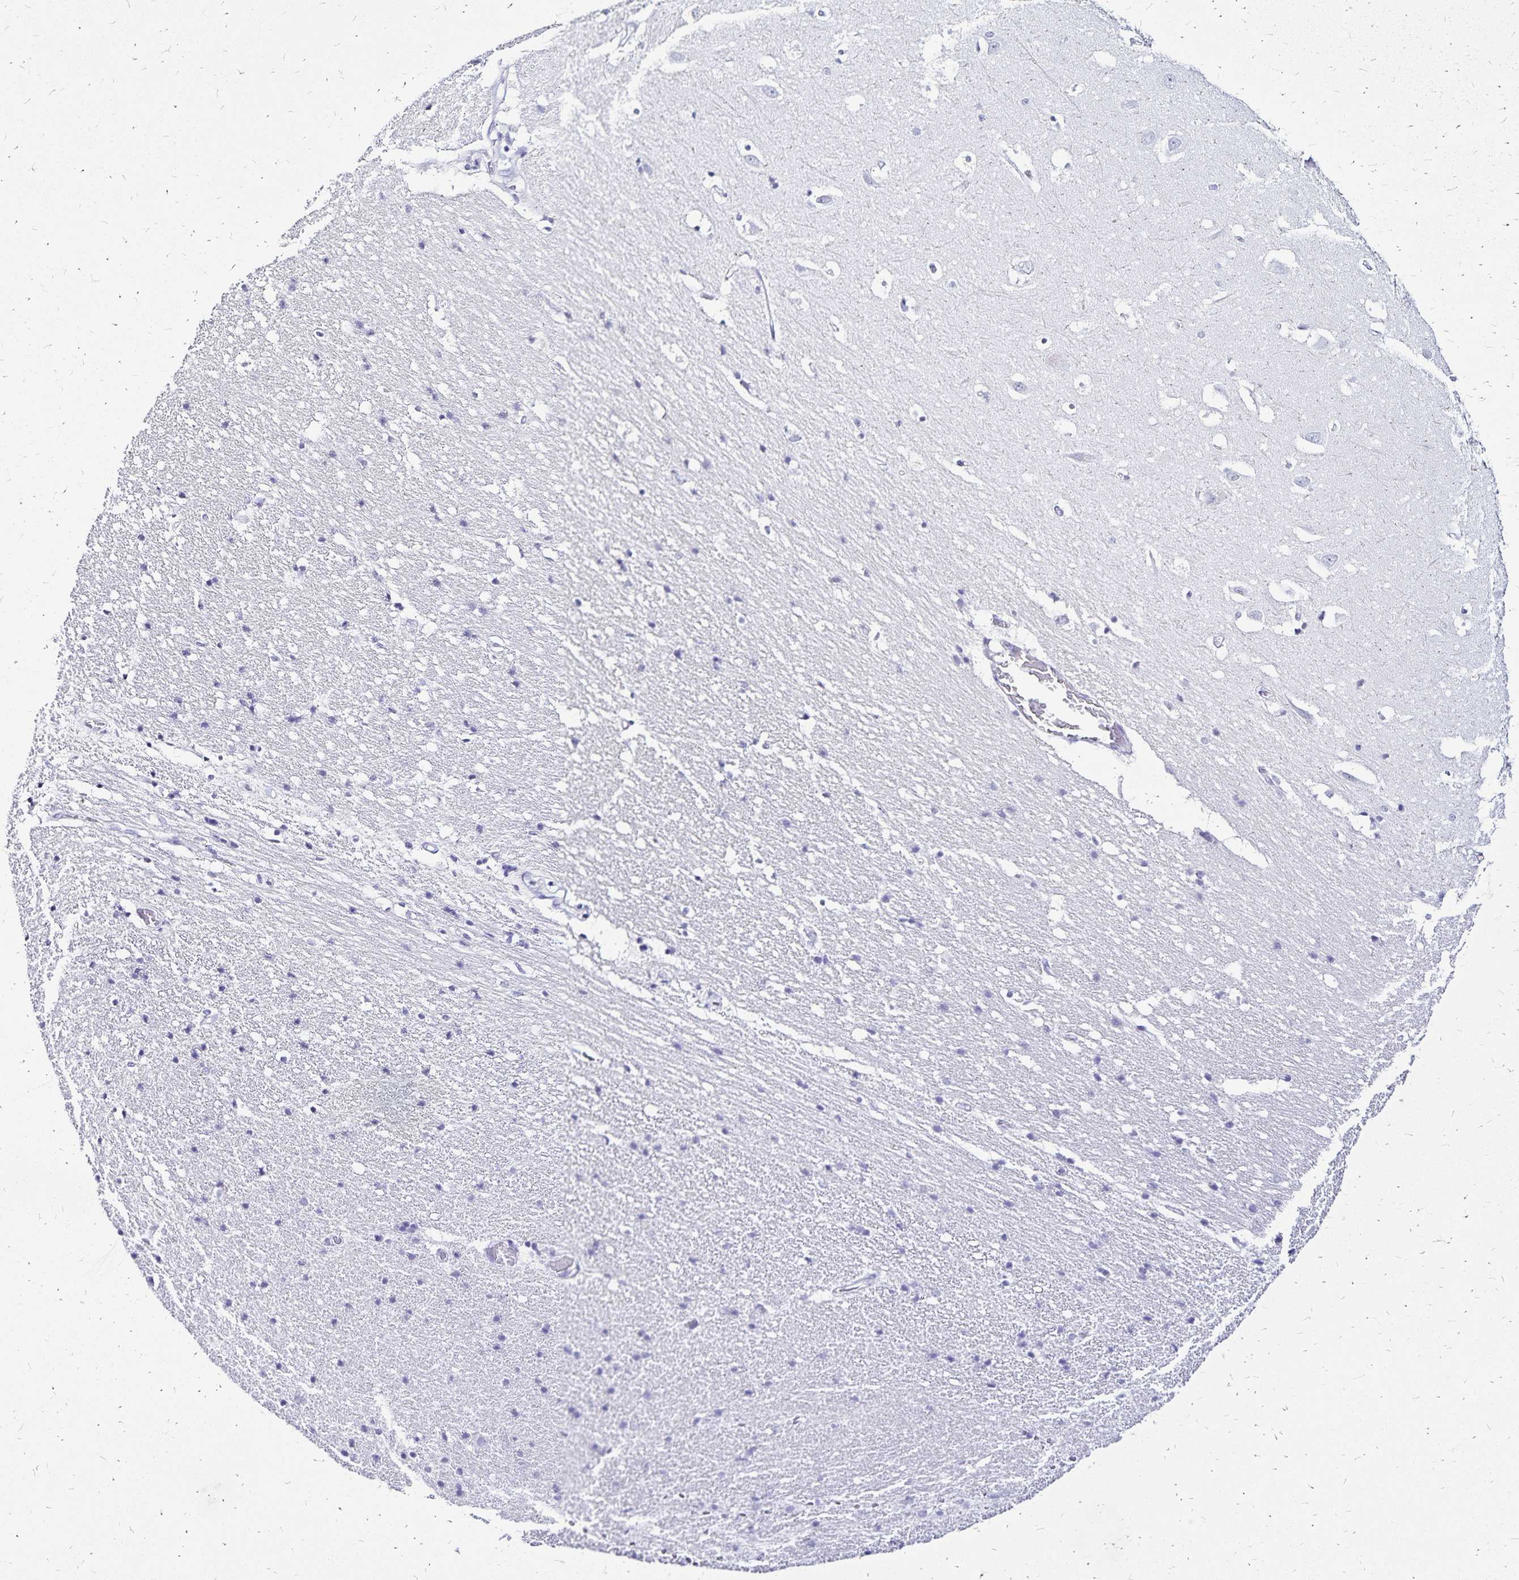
{"staining": {"intensity": "negative", "quantity": "none", "location": "none"}, "tissue": "hippocampus", "cell_type": "Glial cells", "image_type": "normal", "snomed": [{"axis": "morphology", "description": "Normal tissue, NOS"}, {"axis": "topography", "description": "Hippocampus"}], "caption": "A high-resolution photomicrograph shows immunohistochemistry staining of unremarkable hippocampus, which displays no significant staining in glial cells.", "gene": "LIN28B", "patient": {"sex": "male", "age": 63}}